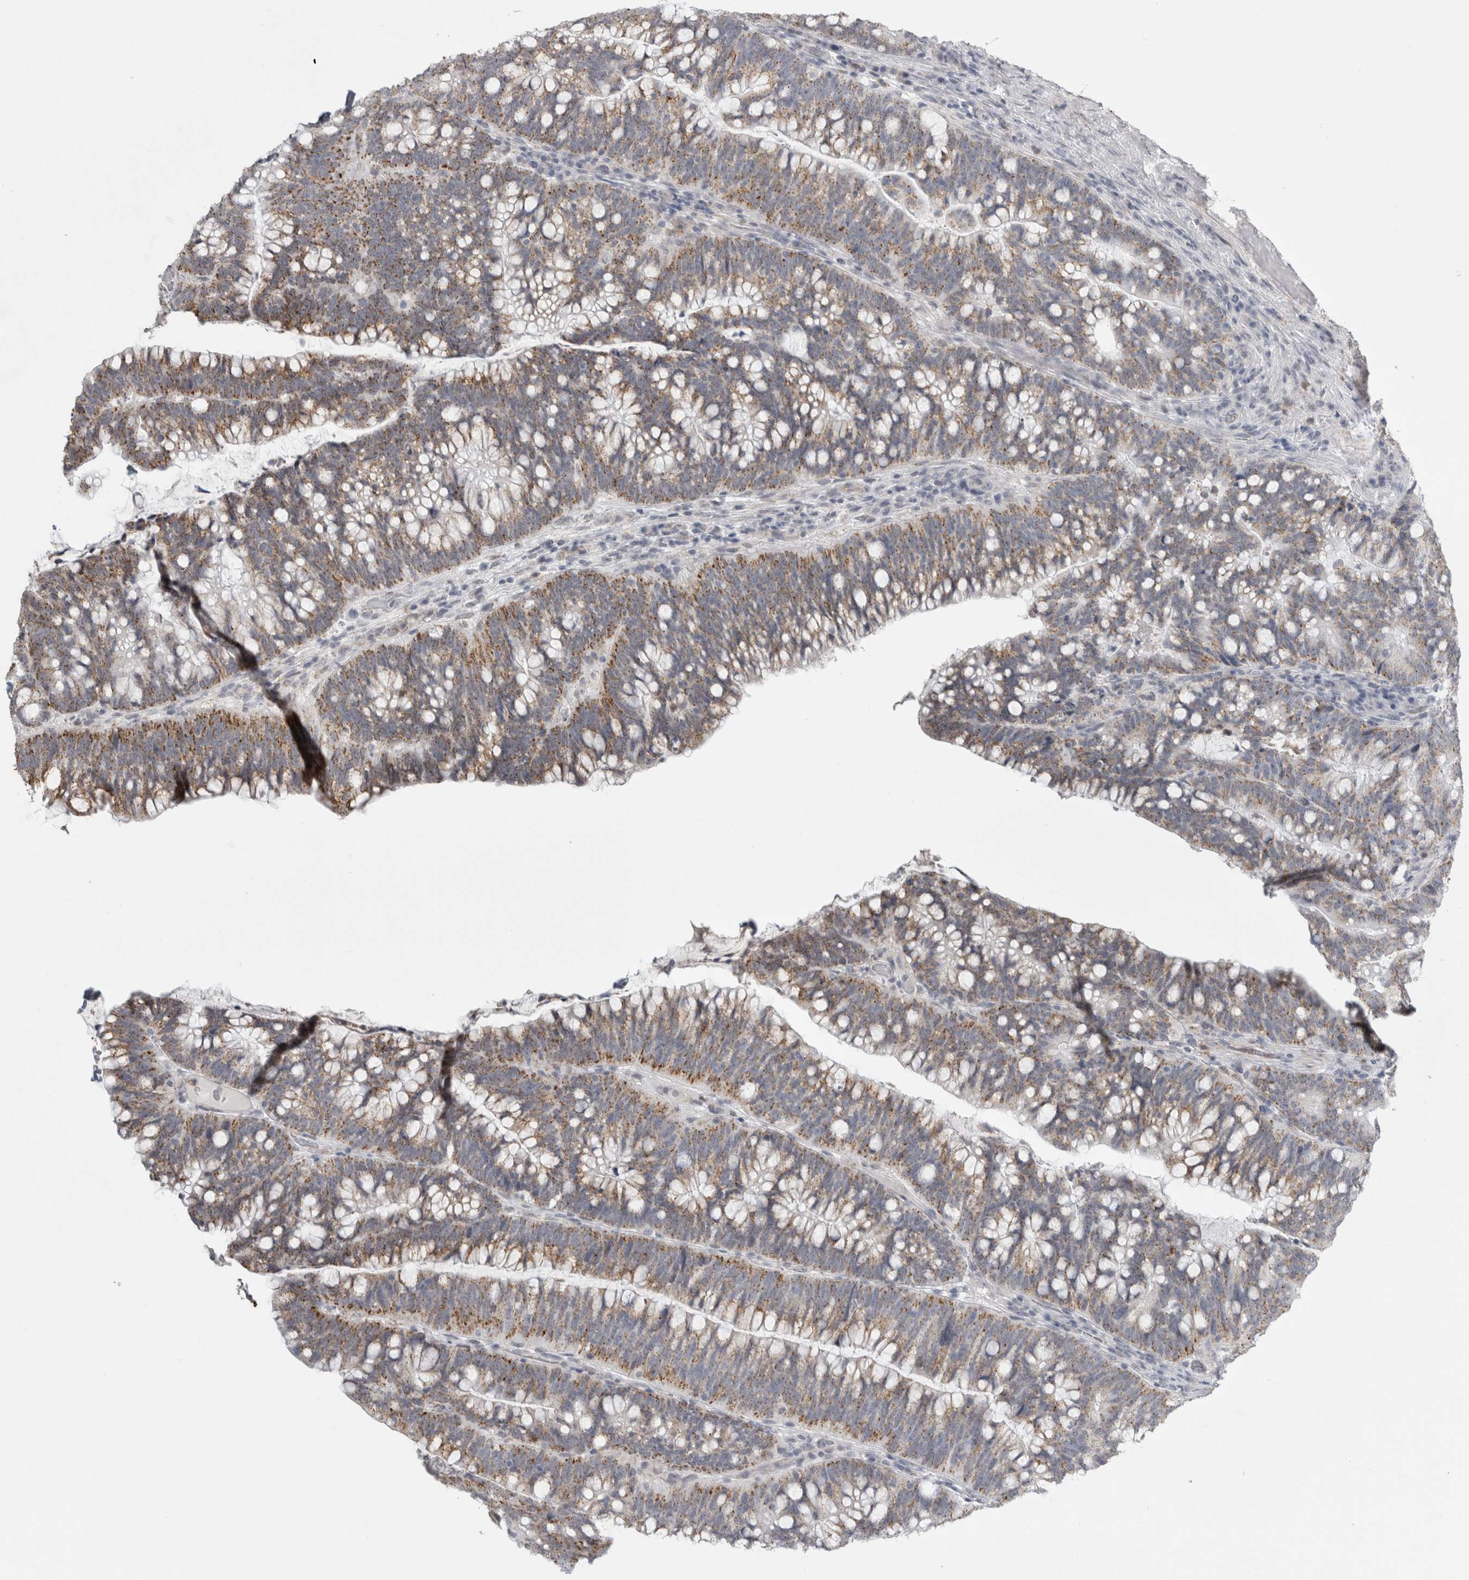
{"staining": {"intensity": "moderate", "quantity": ">75%", "location": "cytoplasmic/membranous"}, "tissue": "colorectal cancer", "cell_type": "Tumor cells", "image_type": "cancer", "snomed": [{"axis": "morphology", "description": "Adenocarcinoma, NOS"}, {"axis": "topography", "description": "Colon"}], "caption": "Adenocarcinoma (colorectal) stained for a protein displays moderate cytoplasmic/membranous positivity in tumor cells.", "gene": "PLIN1", "patient": {"sex": "female", "age": 66}}